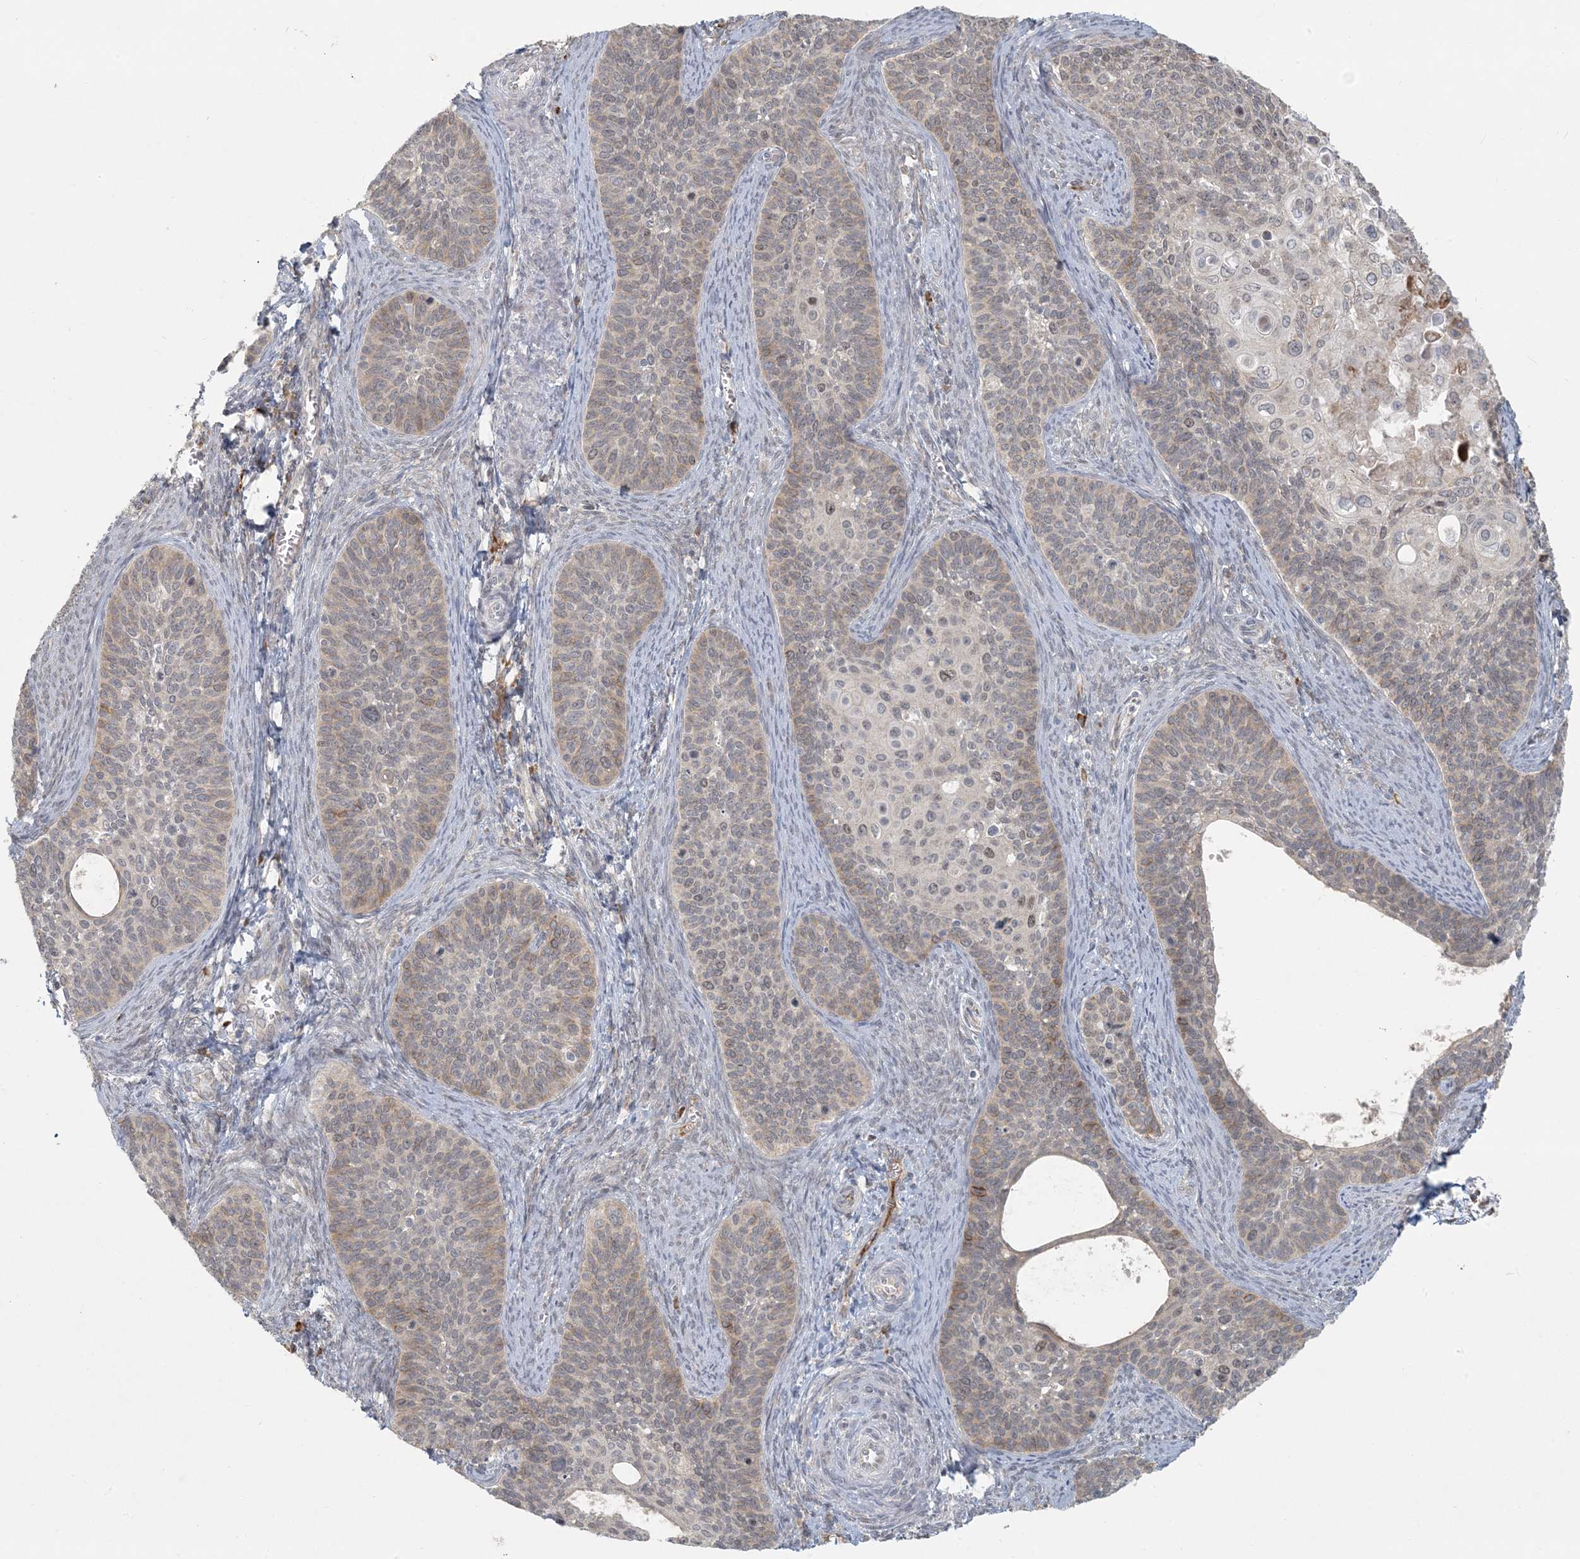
{"staining": {"intensity": "weak", "quantity": "25%-75%", "location": "cytoplasmic/membranous"}, "tissue": "cervical cancer", "cell_type": "Tumor cells", "image_type": "cancer", "snomed": [{"axis": "morphology", "description": "Squamous cell carcinoma, NOS"}, {"axis": "topography", "description": "Cervix"}], "caption": "A brown stain labels weak cytoplasmic/membranous staining of a protein in squamous cell carcinoma (cervical) tumor cells. The staining was performed using DAB (3,3'-diaminobenzidine) to visualize the protein expression in brown, while the nuclei were stained in blue with hematoxylin (Magnification: 20x).", "gene": "HACL1", "patient": {"sex": "female", "age": 33}}